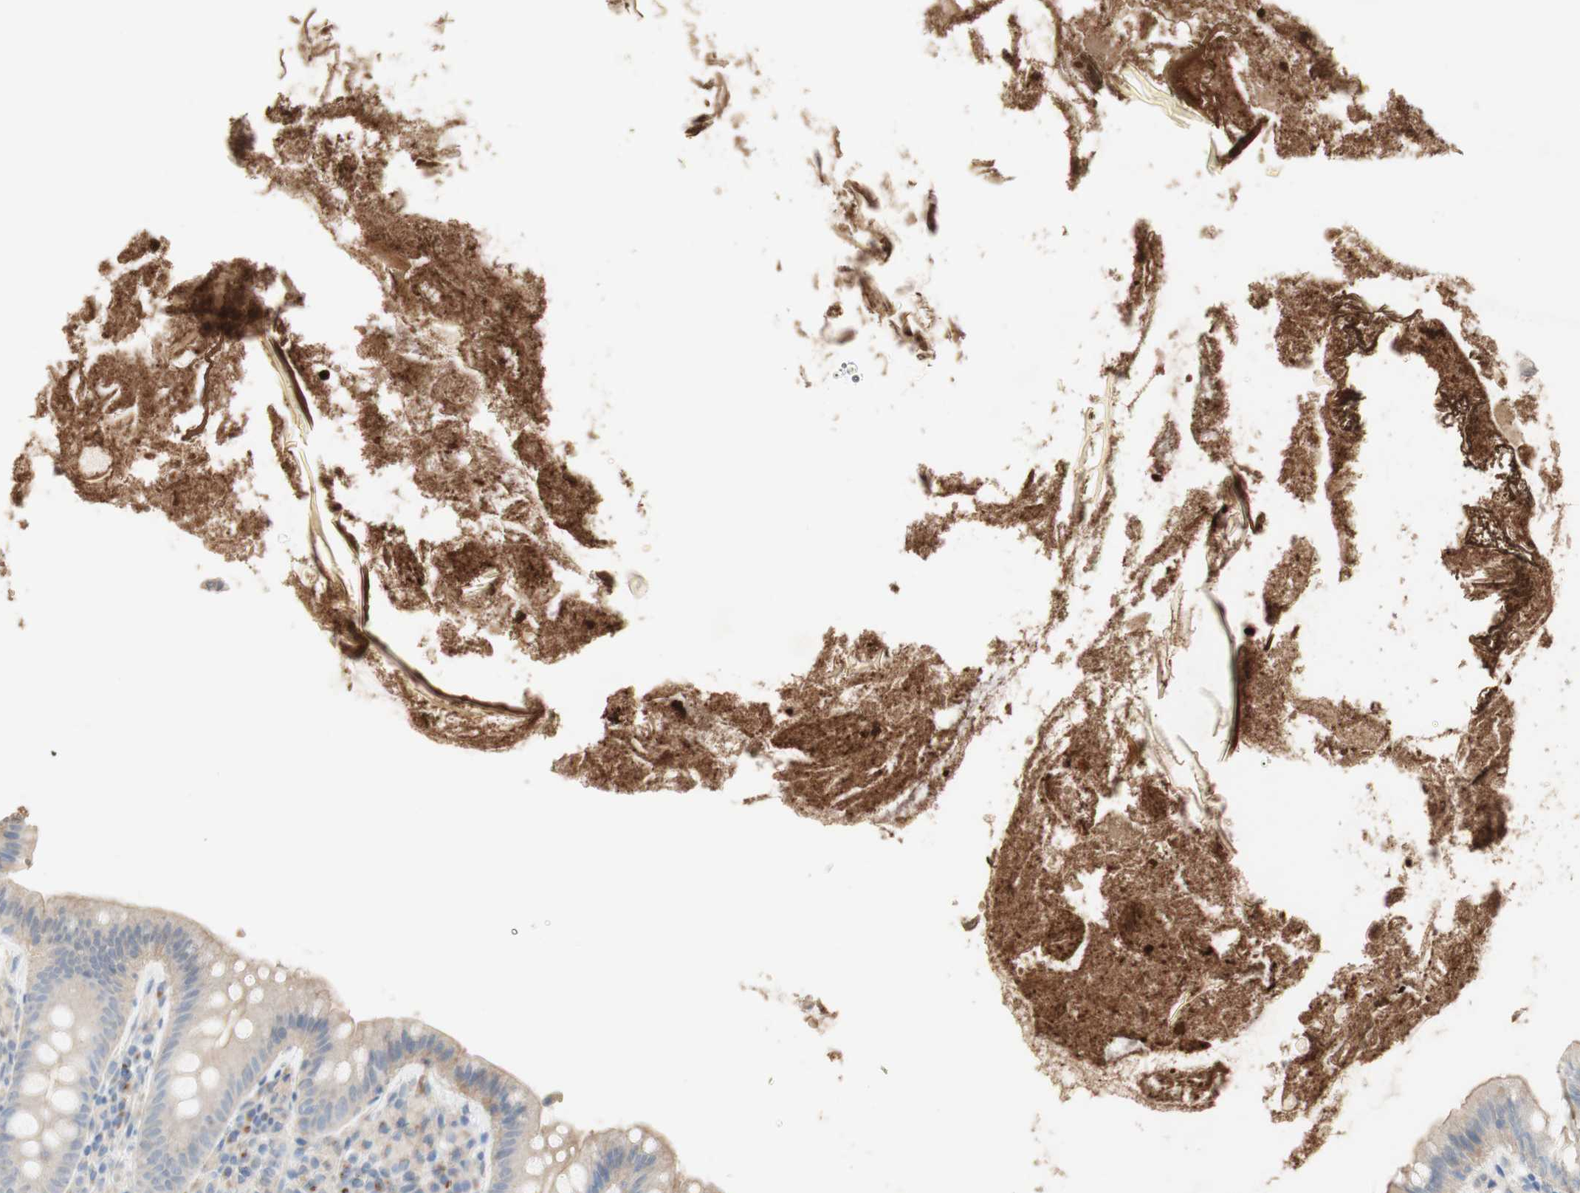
{"staining": {"intensity": "weak", "quantity": "25%-75%", "location": "cytoplasmic/membranous"}, "tissue": "appendix", "cell_type": "Glandular cells", "image_type": "normal", "snomed": [{"axis": "morphology", "description": "Normal tissue, NOS"}, {"axis": "topography", "description": "Appendix"}], "caption": "Immunohistochemical staining of unremarkable appendix exhibits 25%-75% levels of weak cytoplasmic/membranous protein positivity in approximately 25%-75% of glandular cells.", "gene": "MANEA", "patient": {"sex": "male", "age": 52}}